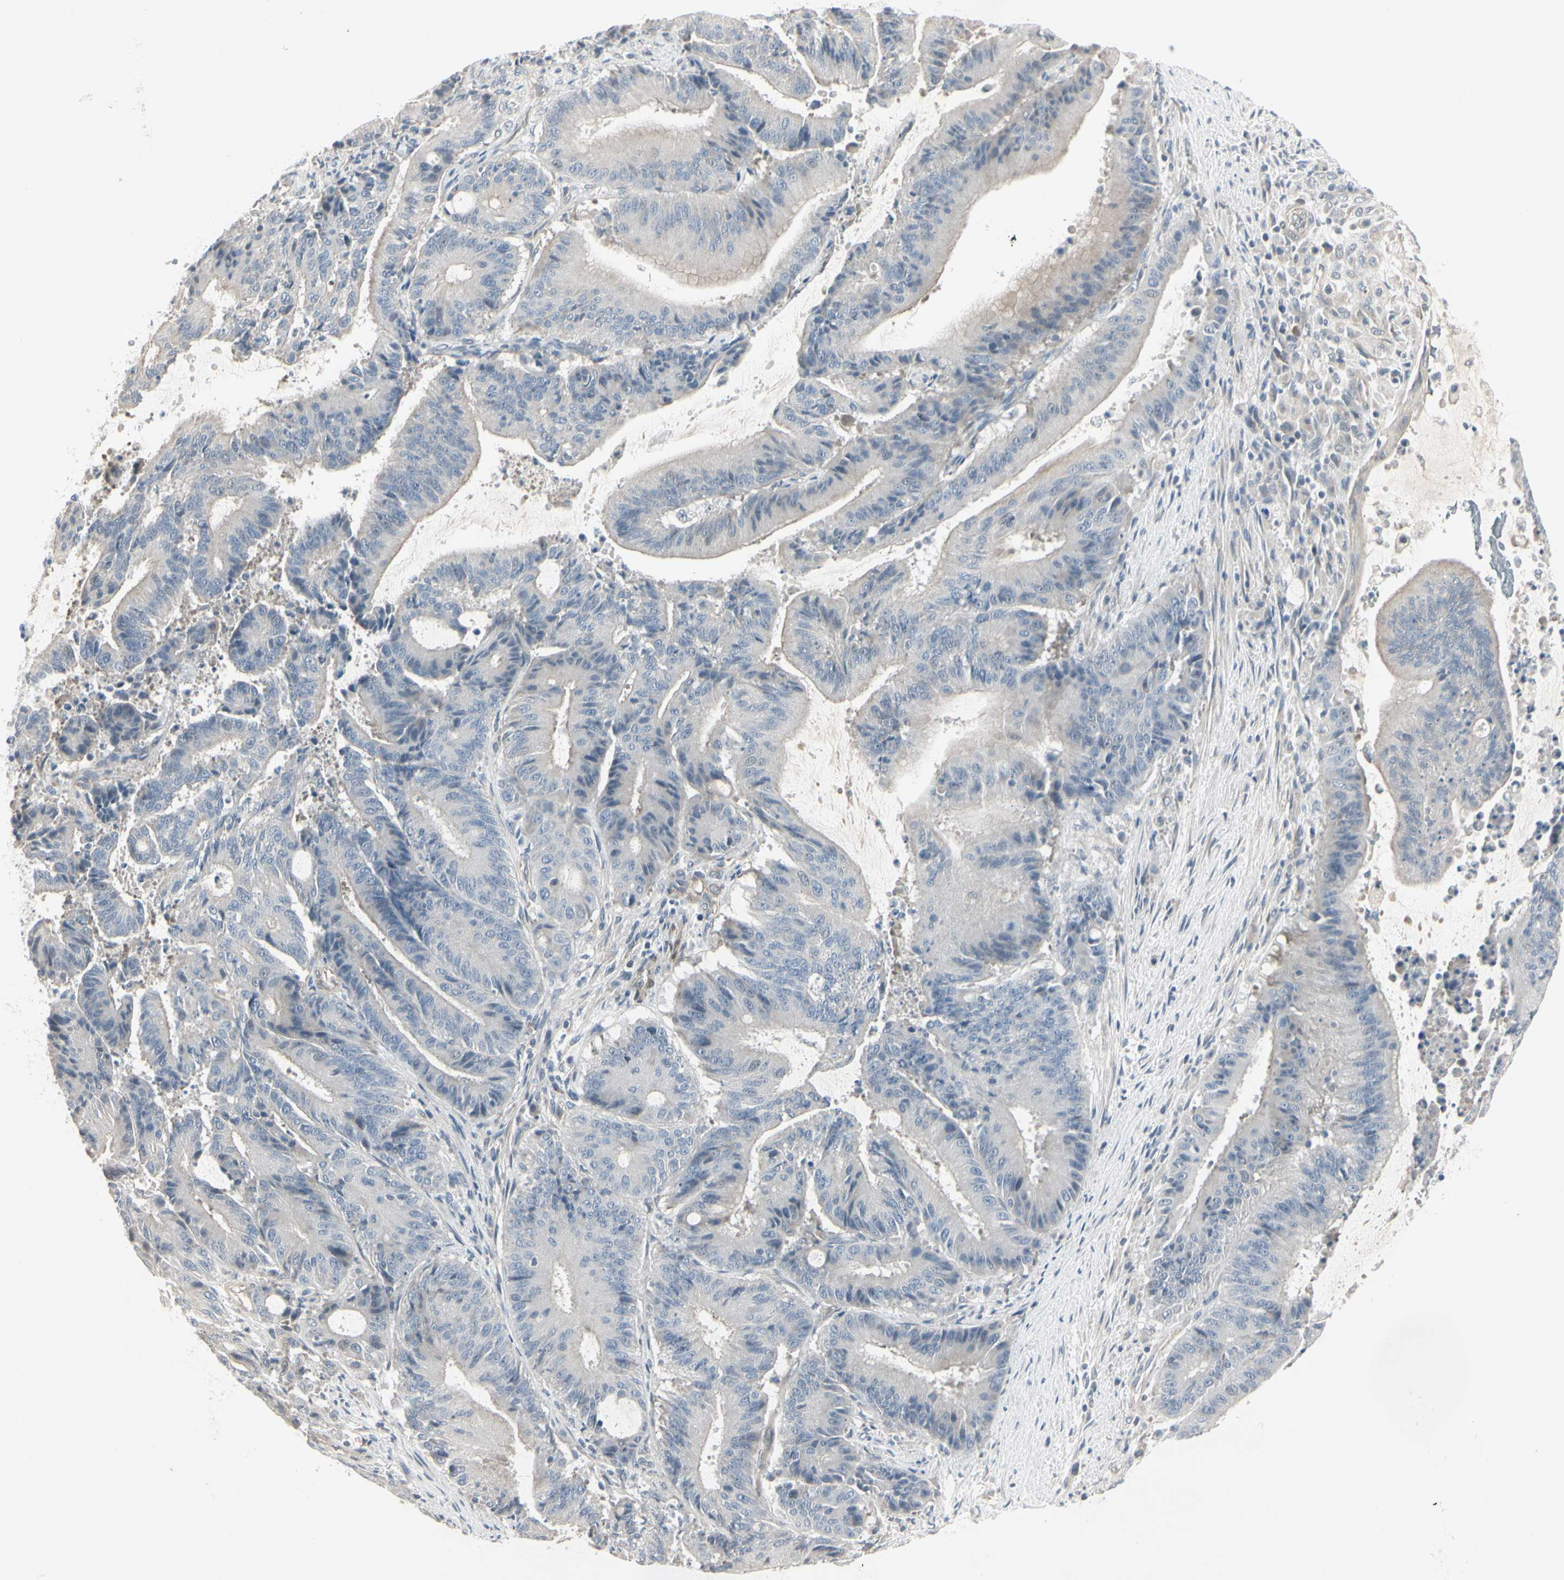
{"staining": {"intensity": "negative", "quantity": "none", "location": "none"}, "tissue": "liver cancer", "cell_type": "Tumor cells", "image_type": "cancer", "snomed": [{"axis": "morphology", "description": "Cholangiocarcinoma"}, {"axis": "topography", "description": "Liver"}], "caption": "A high-resolution image shows immunohistochemistry (IHC) staining of liver cancer (cholangiocarcinoma), which reveals no significant expression in tumor cells.", "gene": "DMPK", "patient": {"sex": "female", "age": 73}}